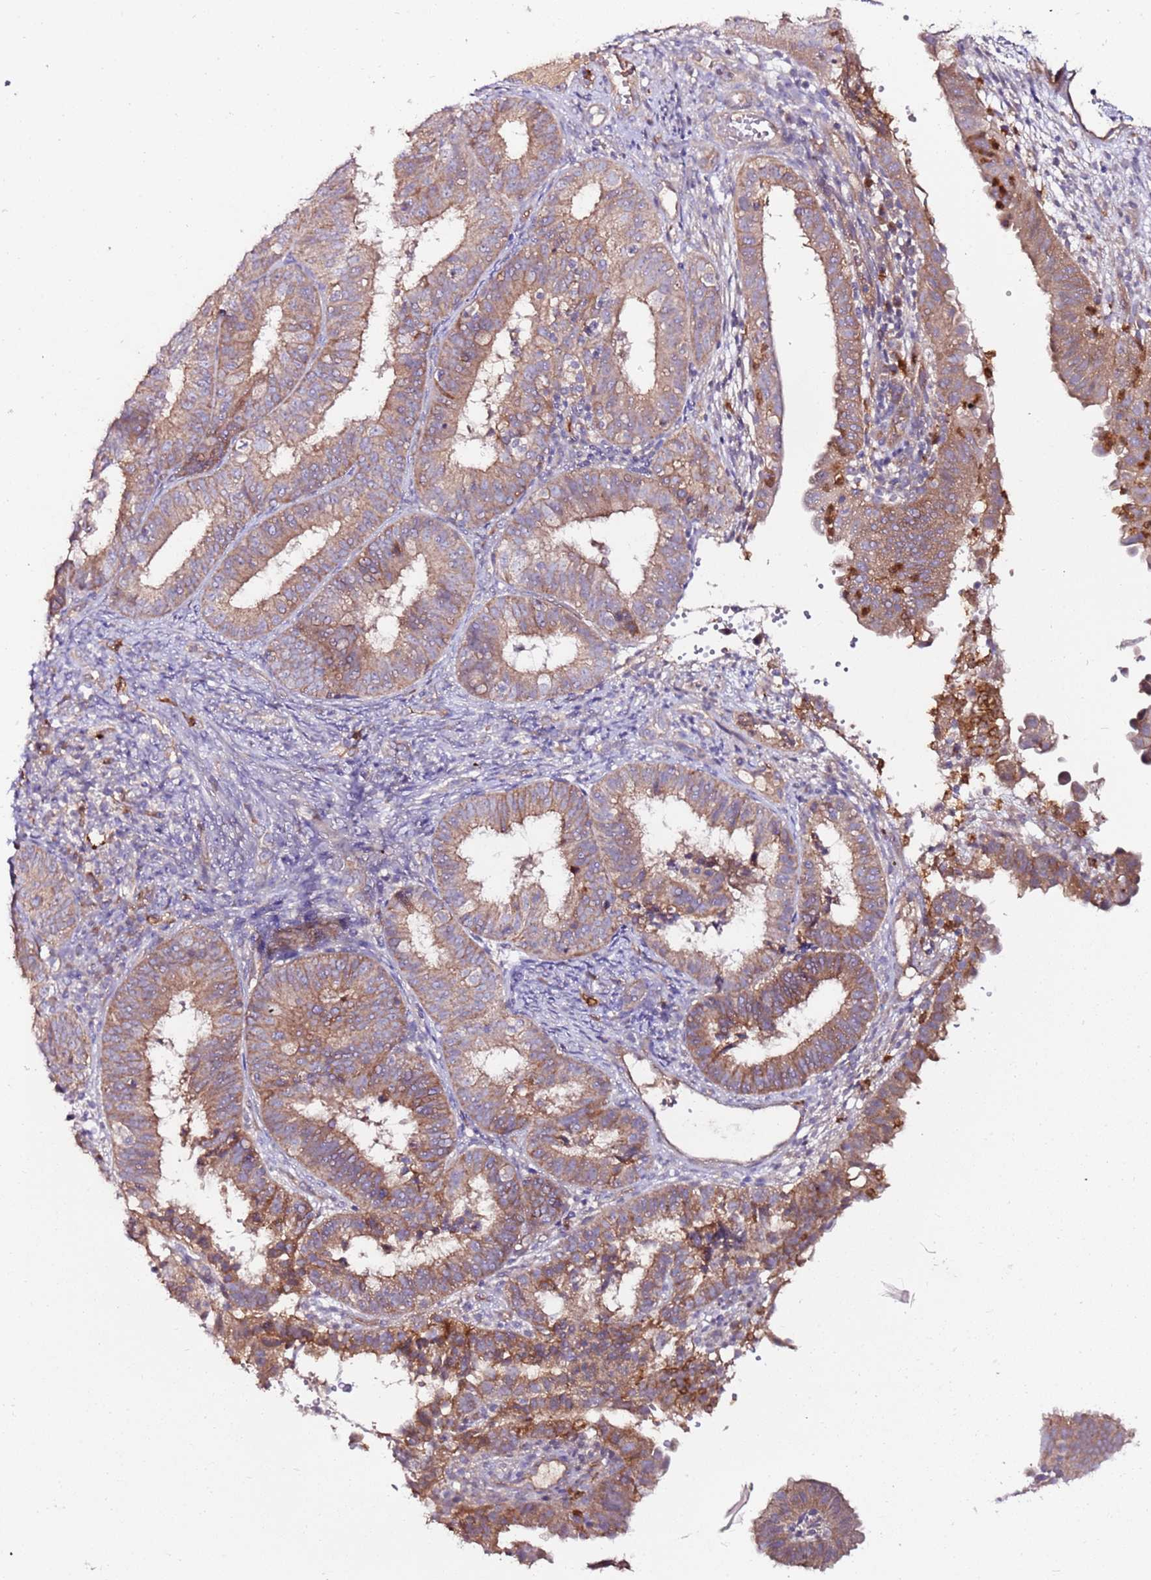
{"staining": {"intensity": "moderate", "quantity": ">75%", "location": "cytoplasmic/membranous"}, "tissue": "endometrial cancer", "cell_type": "Tumor cells", "image_type": "cancer", "snomed": [{"axis": "morphology", "description": "Adenocarcinoma, NOS"}, {"axis": "topography", "description": "Endometrium"}], "caption": "Endometrial cancer was stained to show a protein in brown. There is medium levels of moderate cytoplasmic/membranous positivity in about >75% of tumor cells. (IHC, brightfield microscopy, high magnification).", "gene": "FLVCR1", "patient": {"sex": "female", "age": 51}}